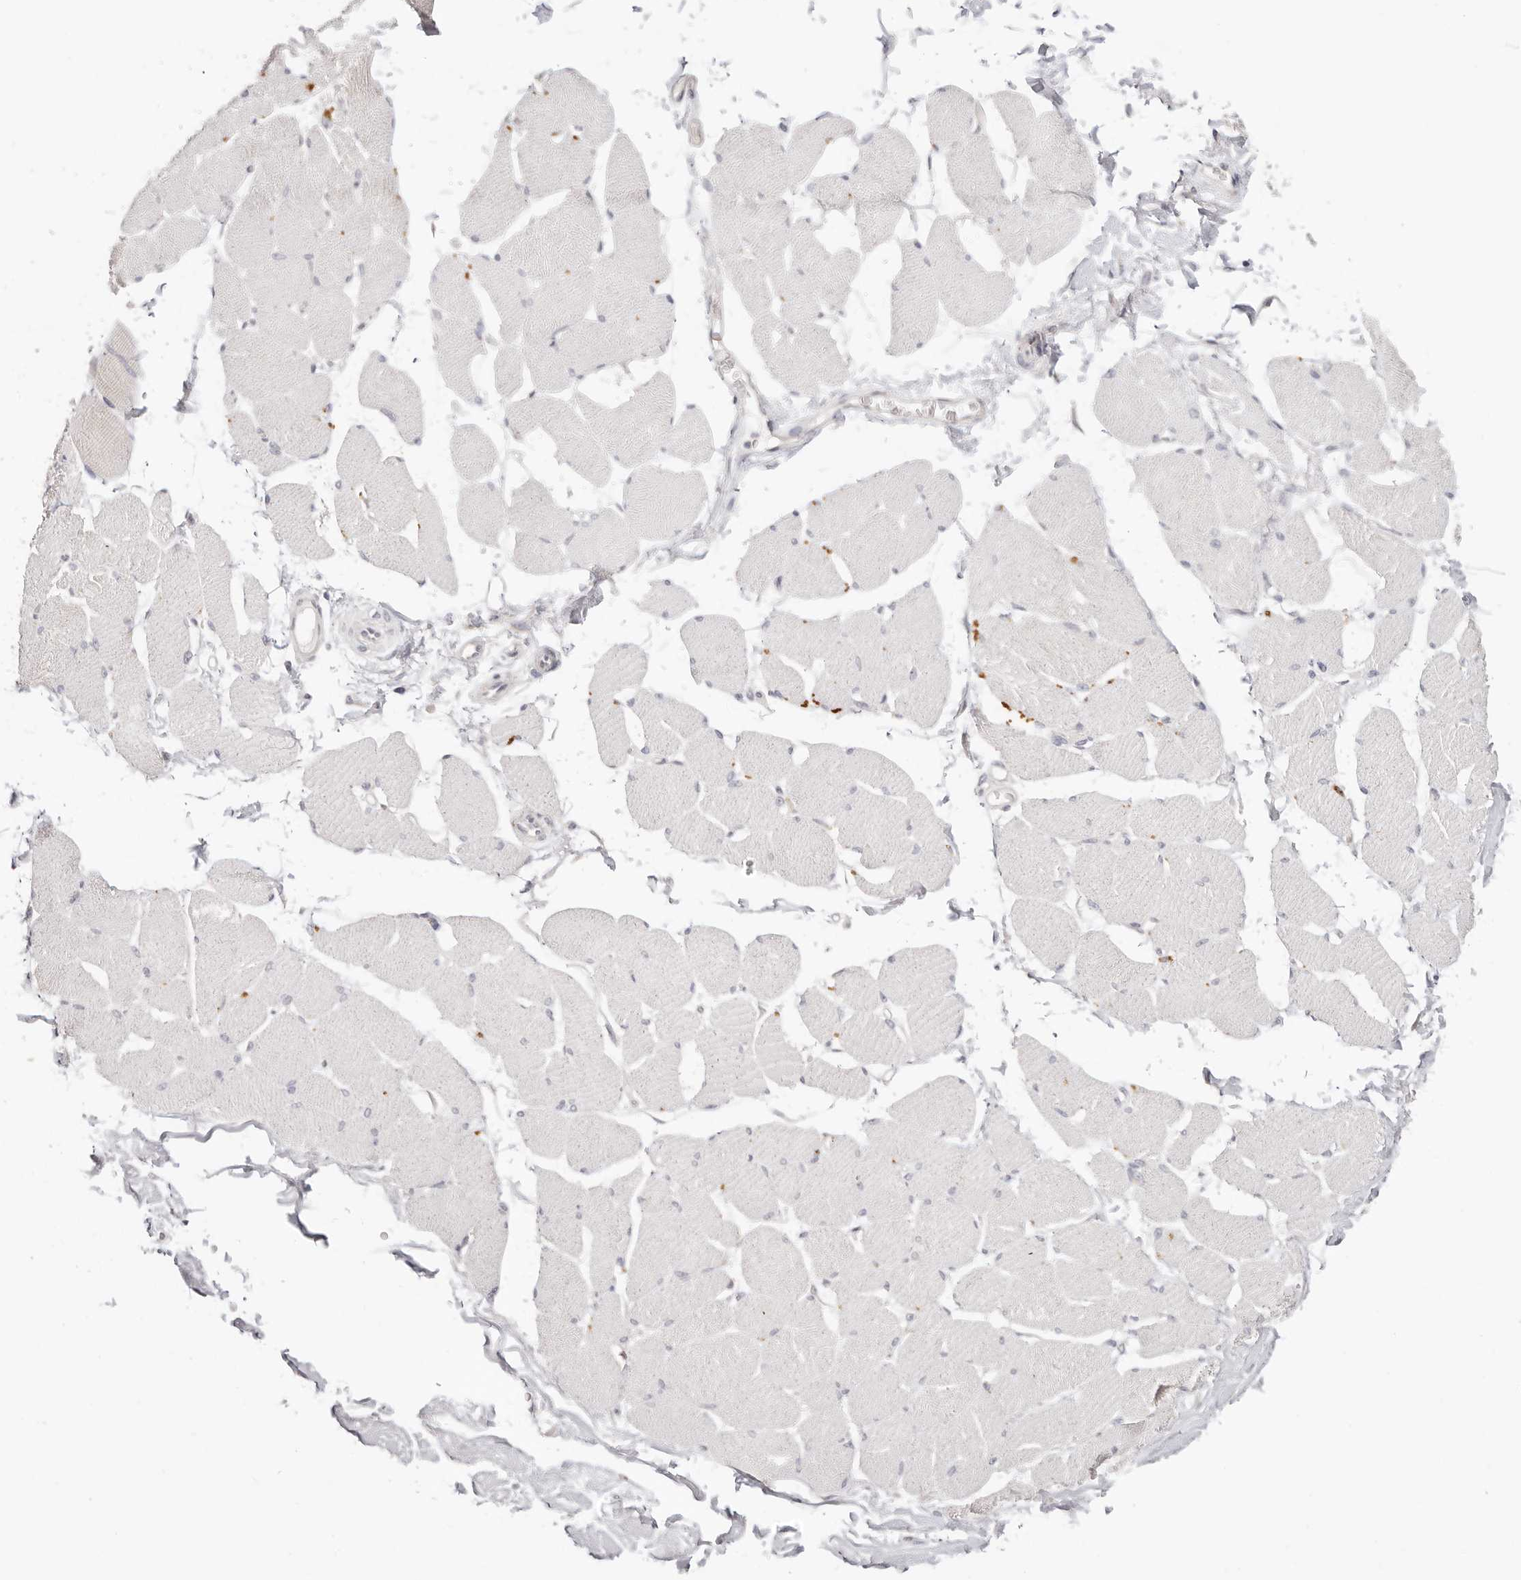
{"staining": {"intensity": "negative", "quantity": "none", "location": "none"}, "tissue": "skeletal muscle", "cell_type": "Myocytes", "image_type": "normal", "snomed": [{"axis": "morphology", "description": "Normal tissue, NOS"}, {"axis": "topography", "description": "Skin"}, {"axis": "topography", "description": "Skeletal muscle"}], "caption": "IHC histopathology image of normal human skeletal muscle stained for a protein (brown), which reveals no expression in myocytes.", "gene": "GGPS1", "patient": {"sex": "male", "age": 83}}